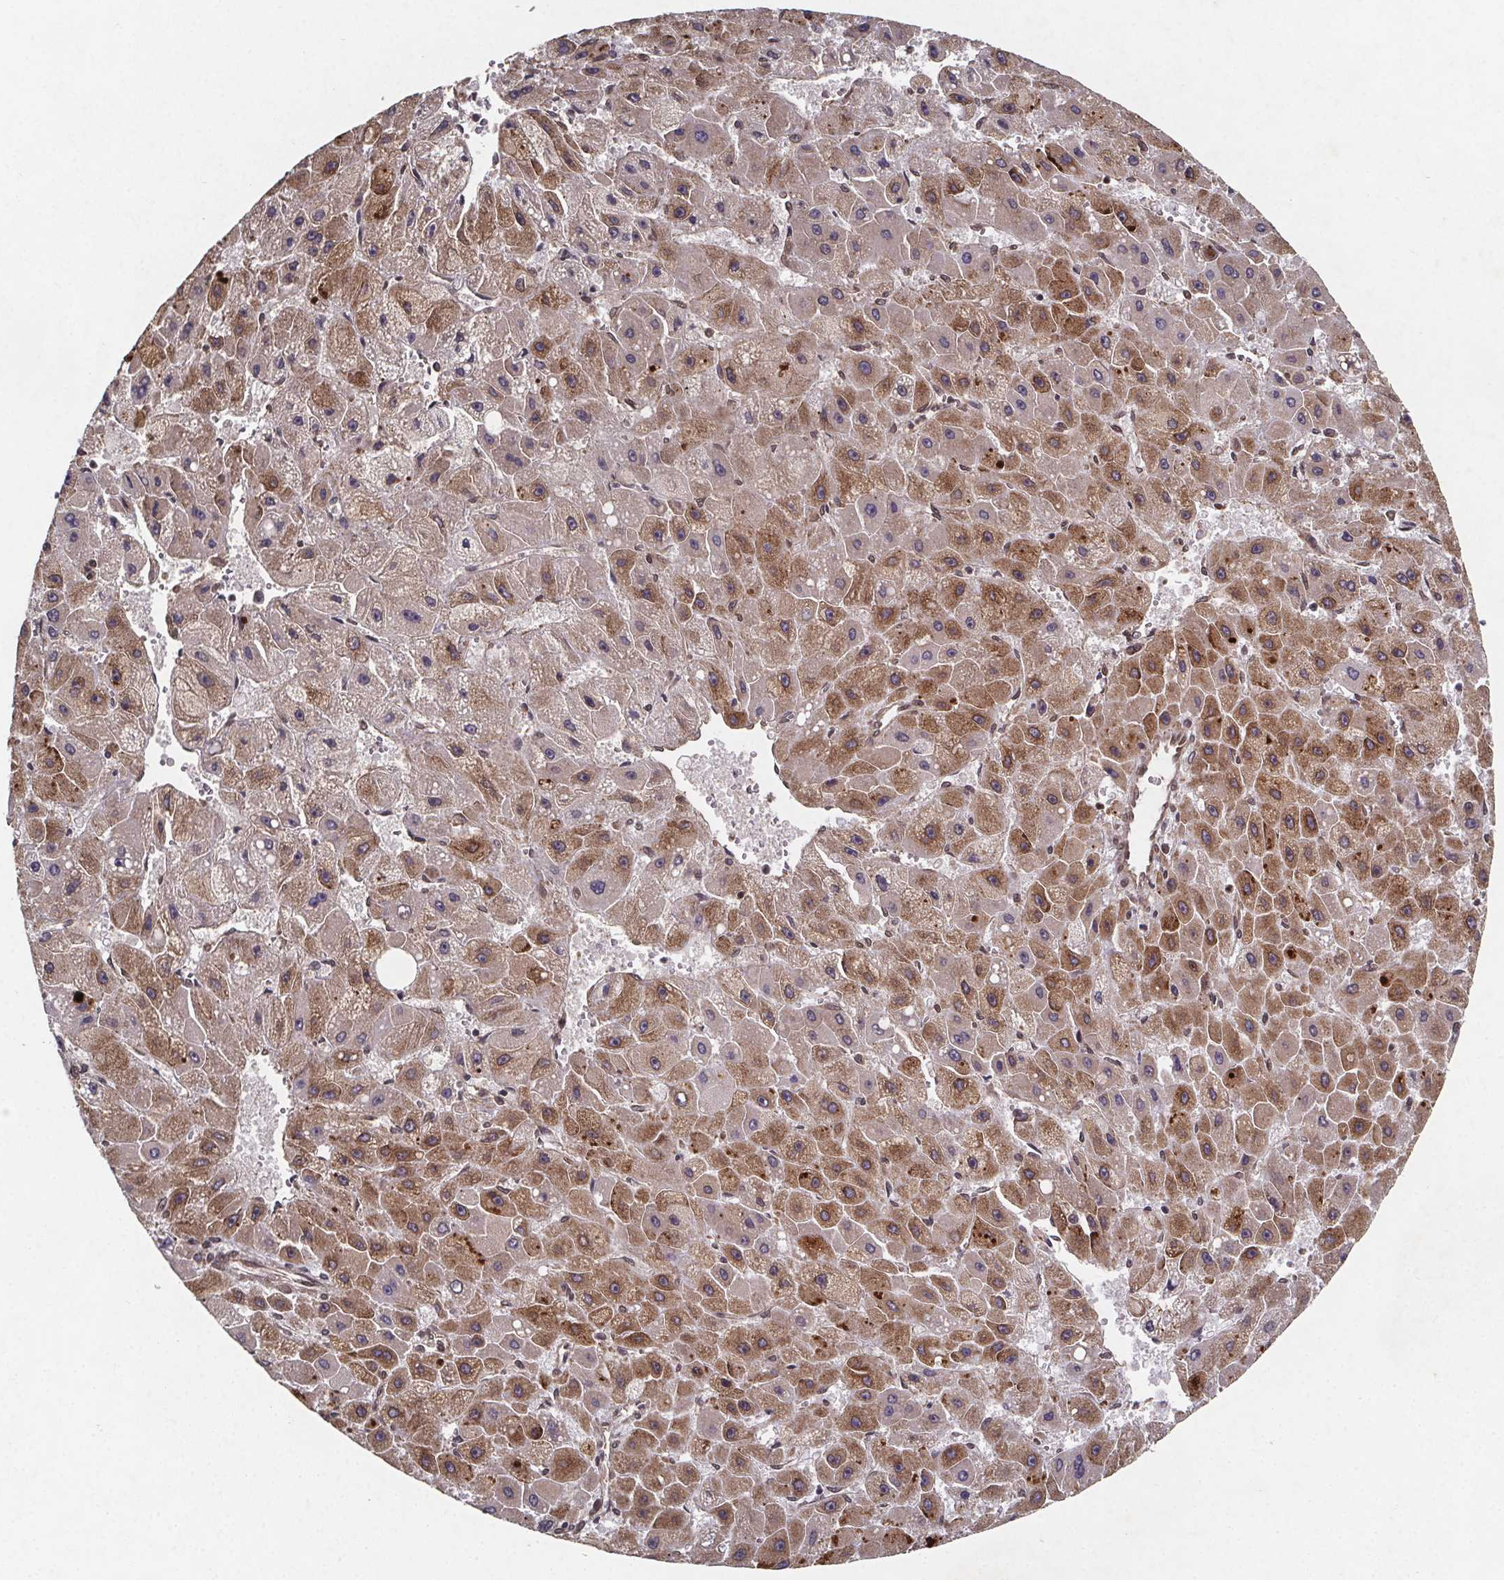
{"staining": {"intensity": "moderate", "quantity": "25%-75%", "location": "cytoplasmic/membranous"}, "tissue": "liver cancer", "cell_type": "Tumor cells", "image_type": "cancer", "snomed": [{"axis": "morphology", "description": "Carcinoma, Hepatocellular, NOS"}, {"axis": "topography", "description": "Liver"}], "caption": "DAB (3,3'-diaminobenzidine) immunohistochemical staining of human hepatocellular carcinoma (liver) reveals moderate cytoplasmic/membranous protein positivity in approximately 25%-75% of tumor cells.", "gene": "PIERCE2", "patient": {"sex": "female", "age": 25}}